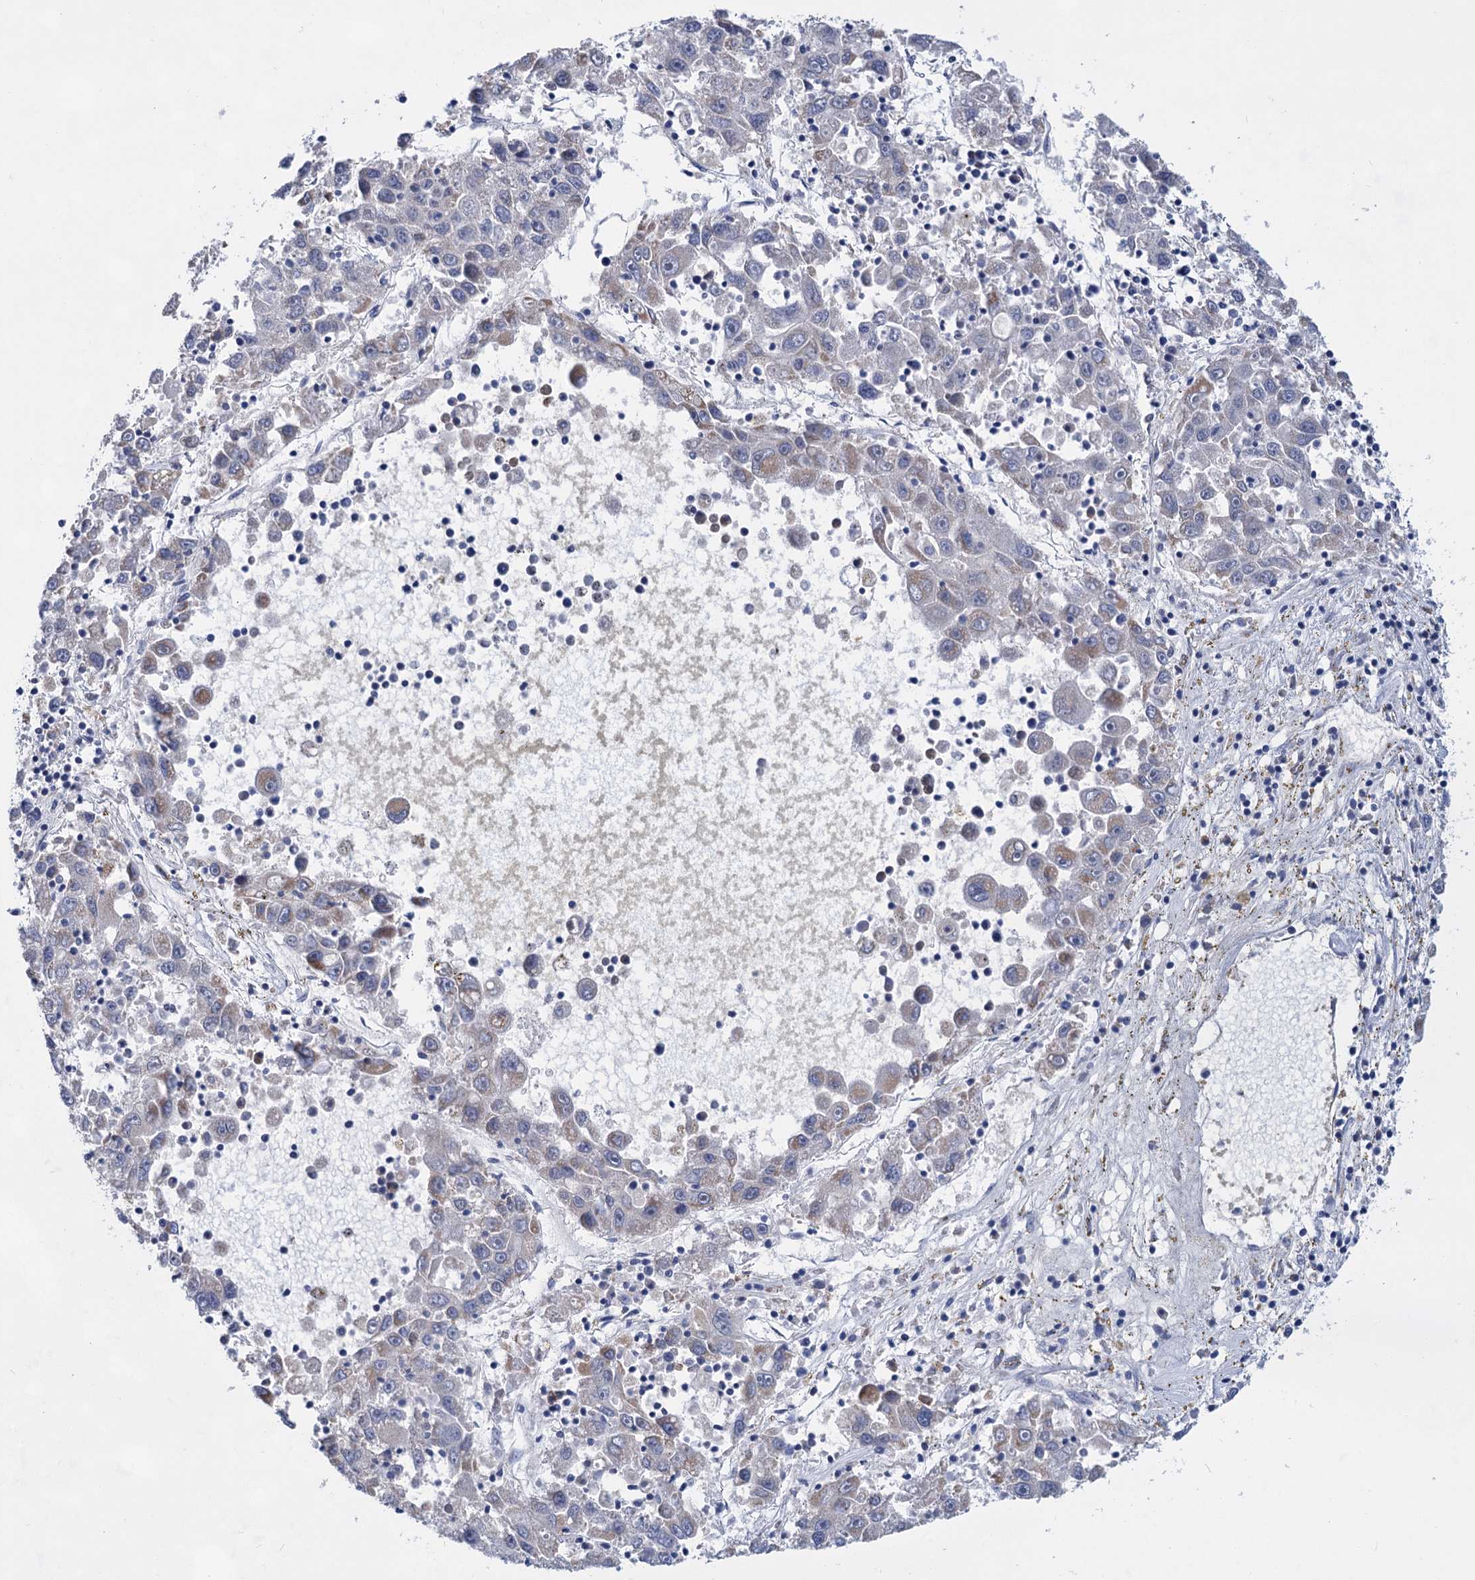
{"staining": {"intensity": "moderate", "quantity": "<25%", "location": "cytoplasmic/membranous"}, "tissue": "liver cancer", "cell_type": "Tumor cells", "image_type": "cancer", "snomed": [{"axis": "morphology", "description": "Carcinoma, Hepatocellular, NOS"}, {"axis": "topography", "description": "Liver"}], "caption": "Immunohistochemical staining of liver cancer (hepatocellular carcinoma) displays moderate cytoplasmic/membranous protein expression in approximately <25% of tumor cells. Immunohistochemistry stains the protein in brown and the nuclei are stained blue.", "gene": "TTC17", "patient": {"sex": "male", "age": 49}}